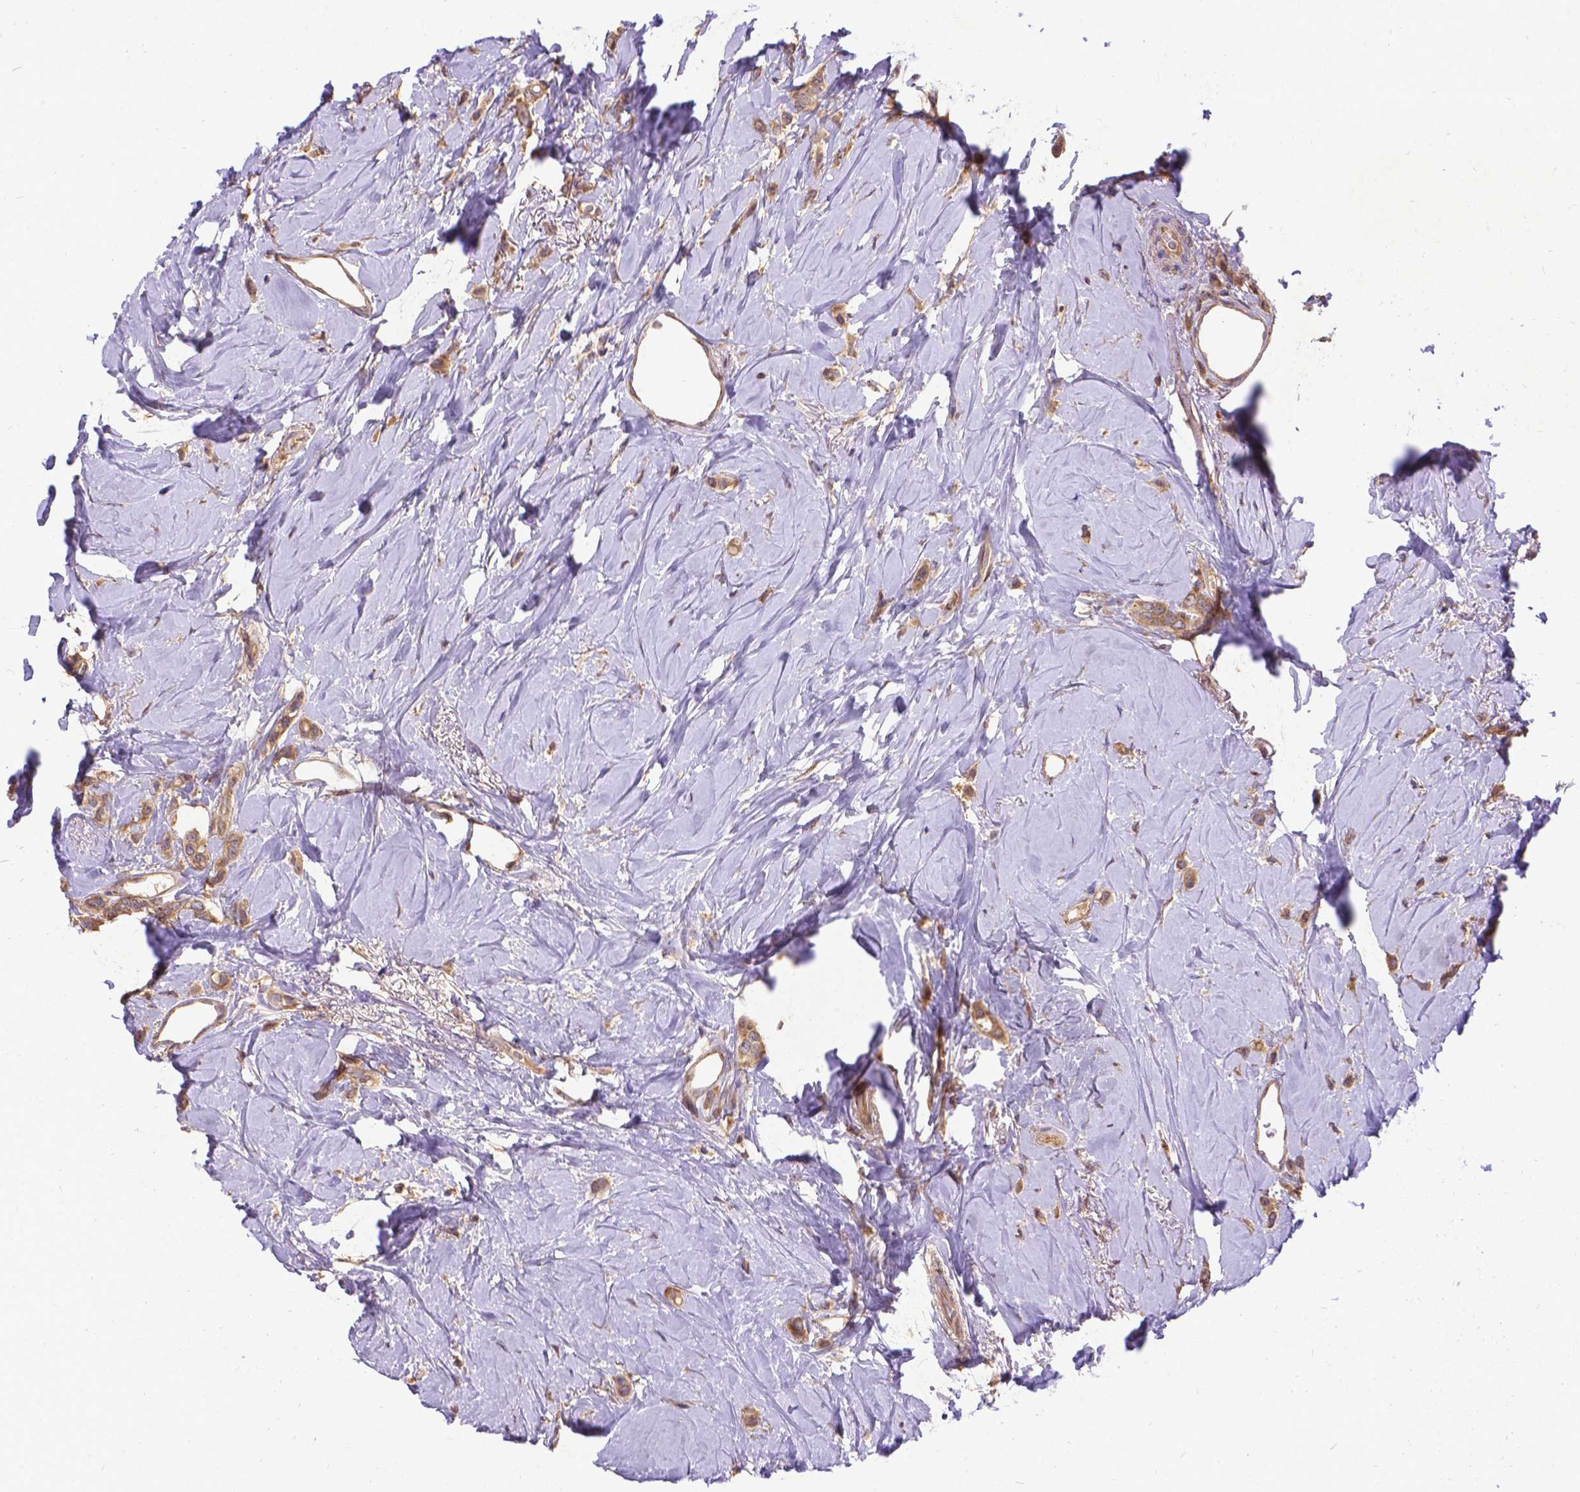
{"staining": {"intensity": "moderate", "quantity": ">75%", "location": "cytoplasmic/membranous"}, "tissue": "breast cancer", "cell_type": "Tumor cells", "image_type": "cancer", "snomed": [{"axis": "morphology", "description": "Lobular carcinoma"}, {"axis": "topography", "description": "Breast"}], "caption": "DAB immunohistochemical staining of human breast cancer exhibits moderate cytoplasmic/membranous protein staining in about >75% of tumor cells.", "gene": "DENND6A", "patient": {"sex": "female", "age": 66}}